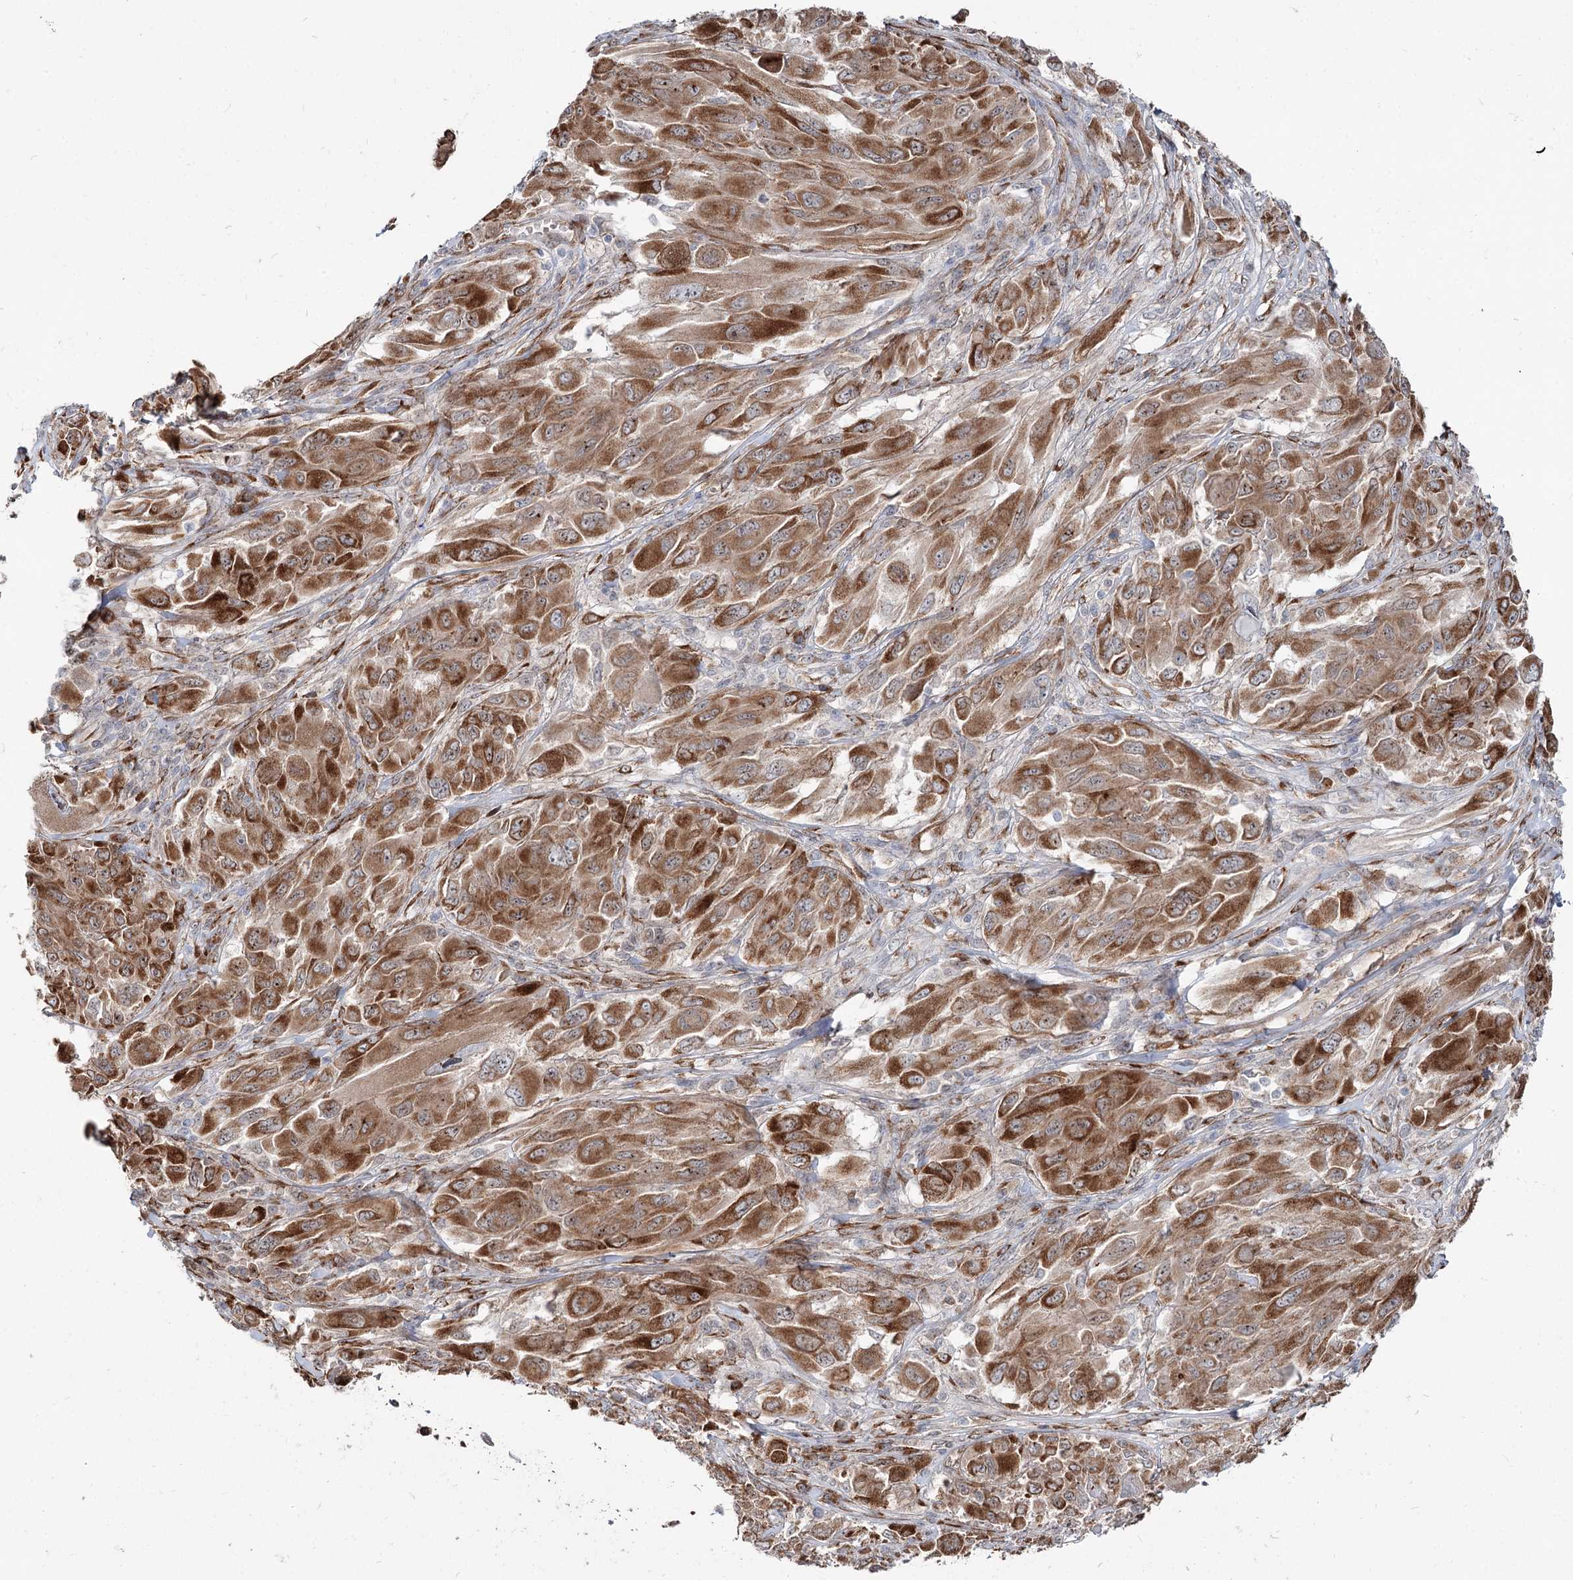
{"staining": {"intensity": "strong", "quantity": ">75%", "location": "cytoplasmic/membranous"}, "tissue": "melanoma", "cell_type": "Tumor cells", "image_type": "cancer", "snomed": [{"axis": "morphology", "description": "Malignant melanoma, NOS"}, {"axis": "topography", "description": "Skin"}], "caption": "Malignant melanoma was stained to show a protein in brown. There is high levels of strong cytoplasmic/membranous staining in about >75% of tumor cells.", "gene": "SPART", "patient": {"sex": "female", "age": 91}}